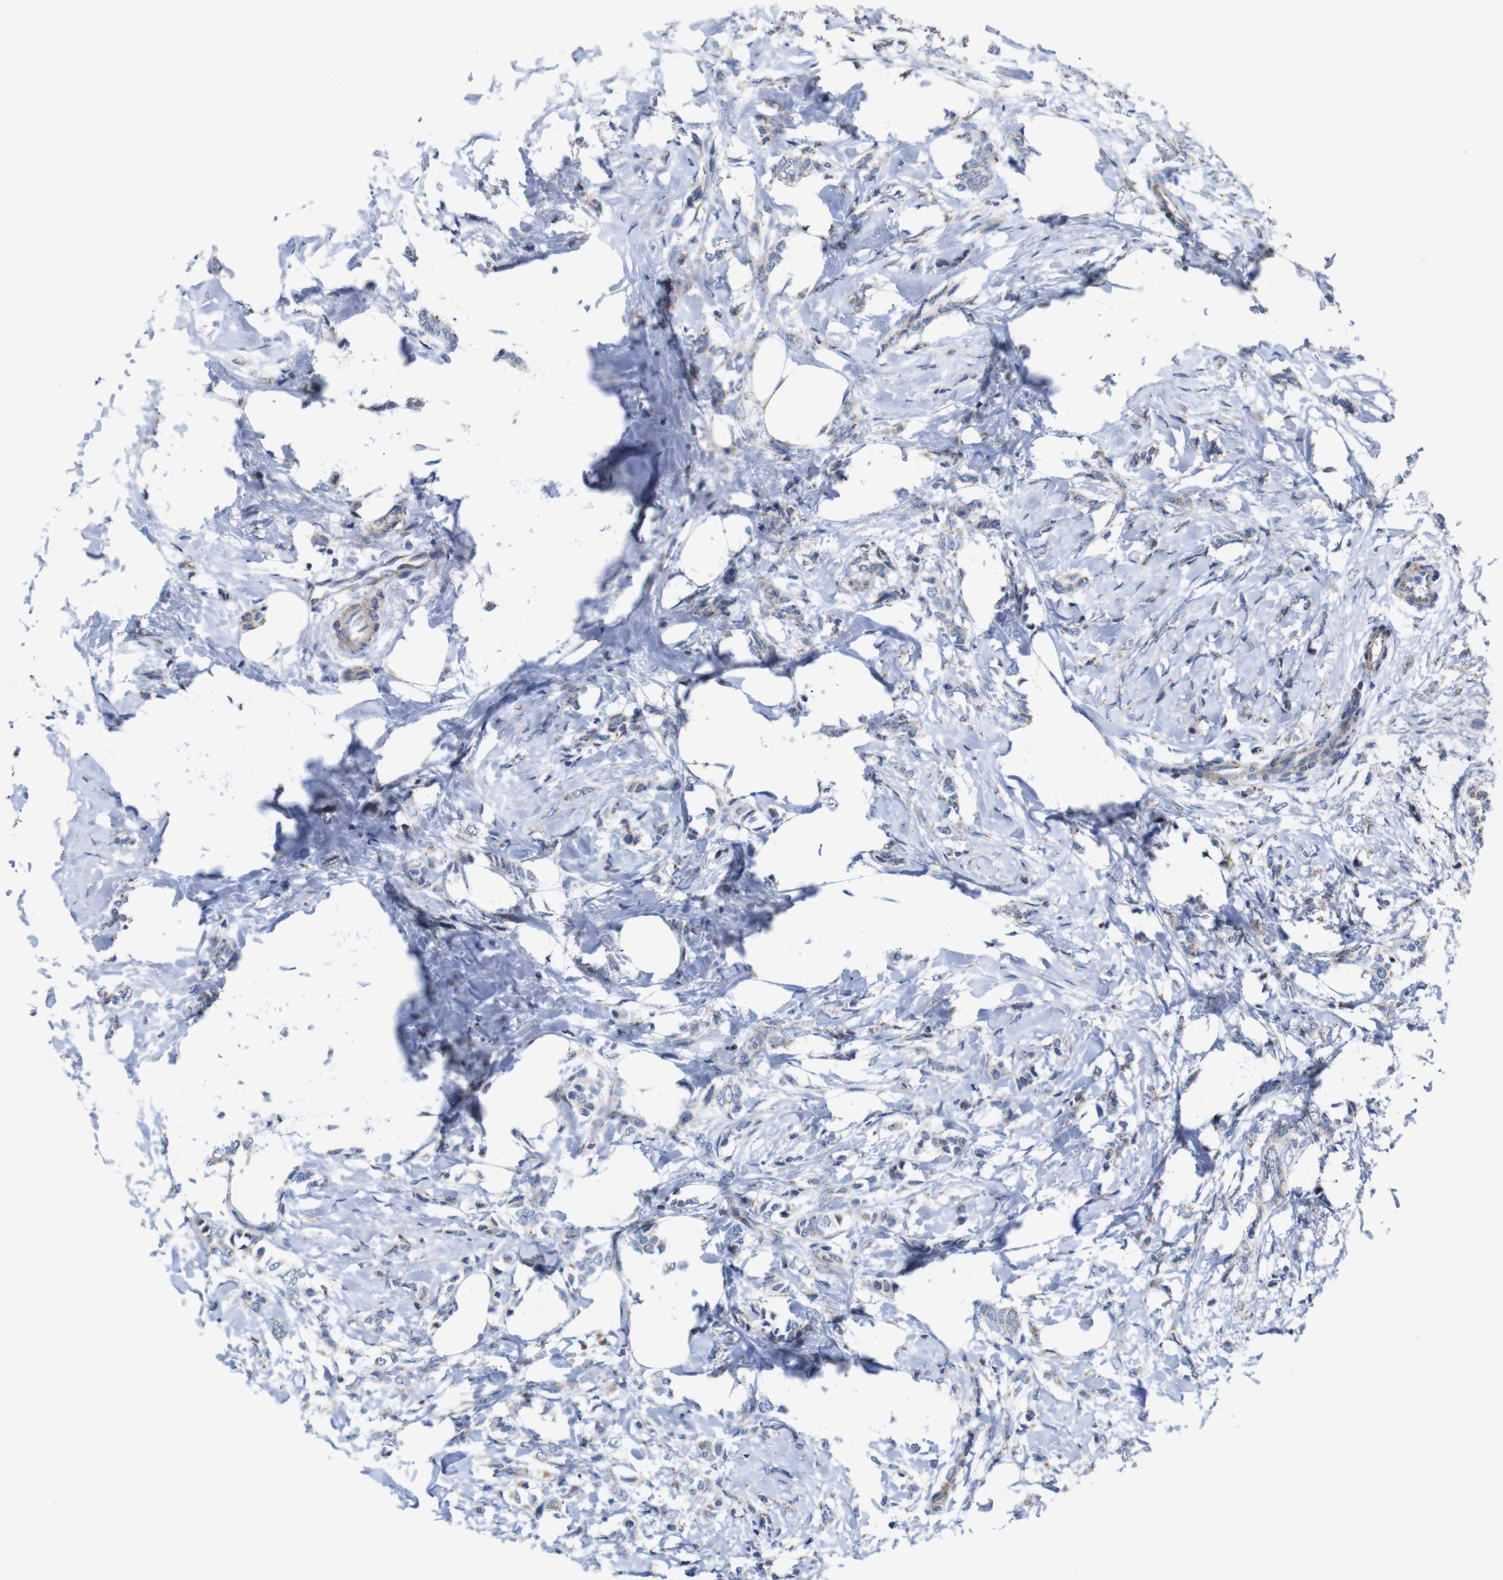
{"staining": {"intensity": "moderate", "quantity": "<25%", "location": "cytoplasmic/membranous"}, "tissue": "breast cancer", "cell_type": "Tumor cells", "image_type": "cancer", "snomed": [{"axis": "morphology", "description": "Lobular carcinoma, in situ"}, {"axis": "morphology", "description": "Lobular carcinoma"}, {"axis": "topography", "description": "Breast"}], "caption": "Protein expression analysis of lobular carcinoma (breast) demonstrates moderate cytoplasmic/membranous staining in about <25% of tumor cells. (Brightfield microscopy of DAB IHC at high magnification).", "gene": "FAM171B", "patient": {"sex": "female", "age": 41}}